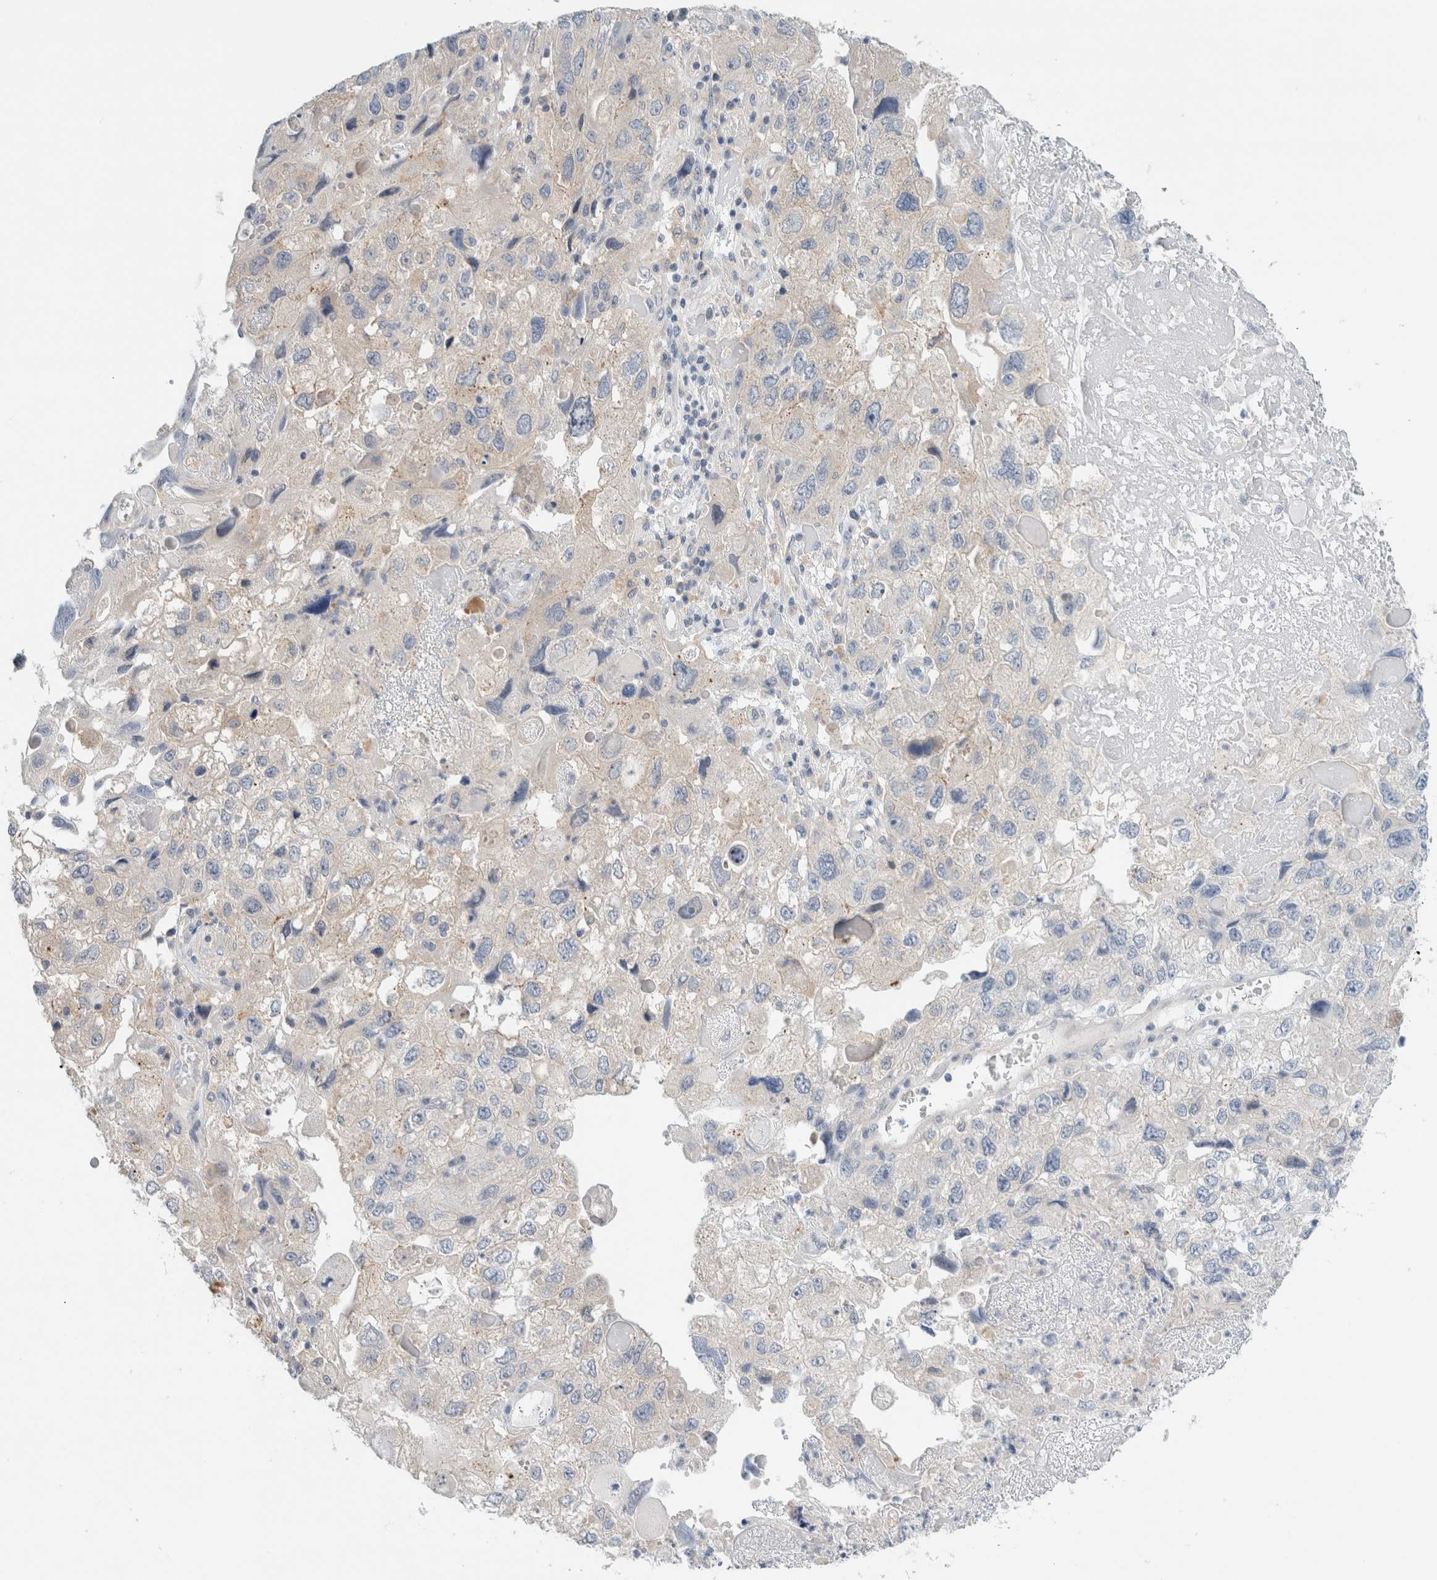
{"staining": {"intensity": "negative", "quantity": "none", "location": "none"}, "tissue": "endometrial cancer", "cell_type": "Tumor cells", "image_type": "cancer", "snomed": [{"axis": "morphology", "description": "Adenocarcinoma, NOS"}, {"axis": "topography", "description": "Endometrium"}], "caption": "Endometrial cancer (adenocarcinoma) was stained to show a protein in brown. There is no significant positivity in tumor cells.", "gene": "SDR16C5", "patient": {"sex": "female", "age": 49}}